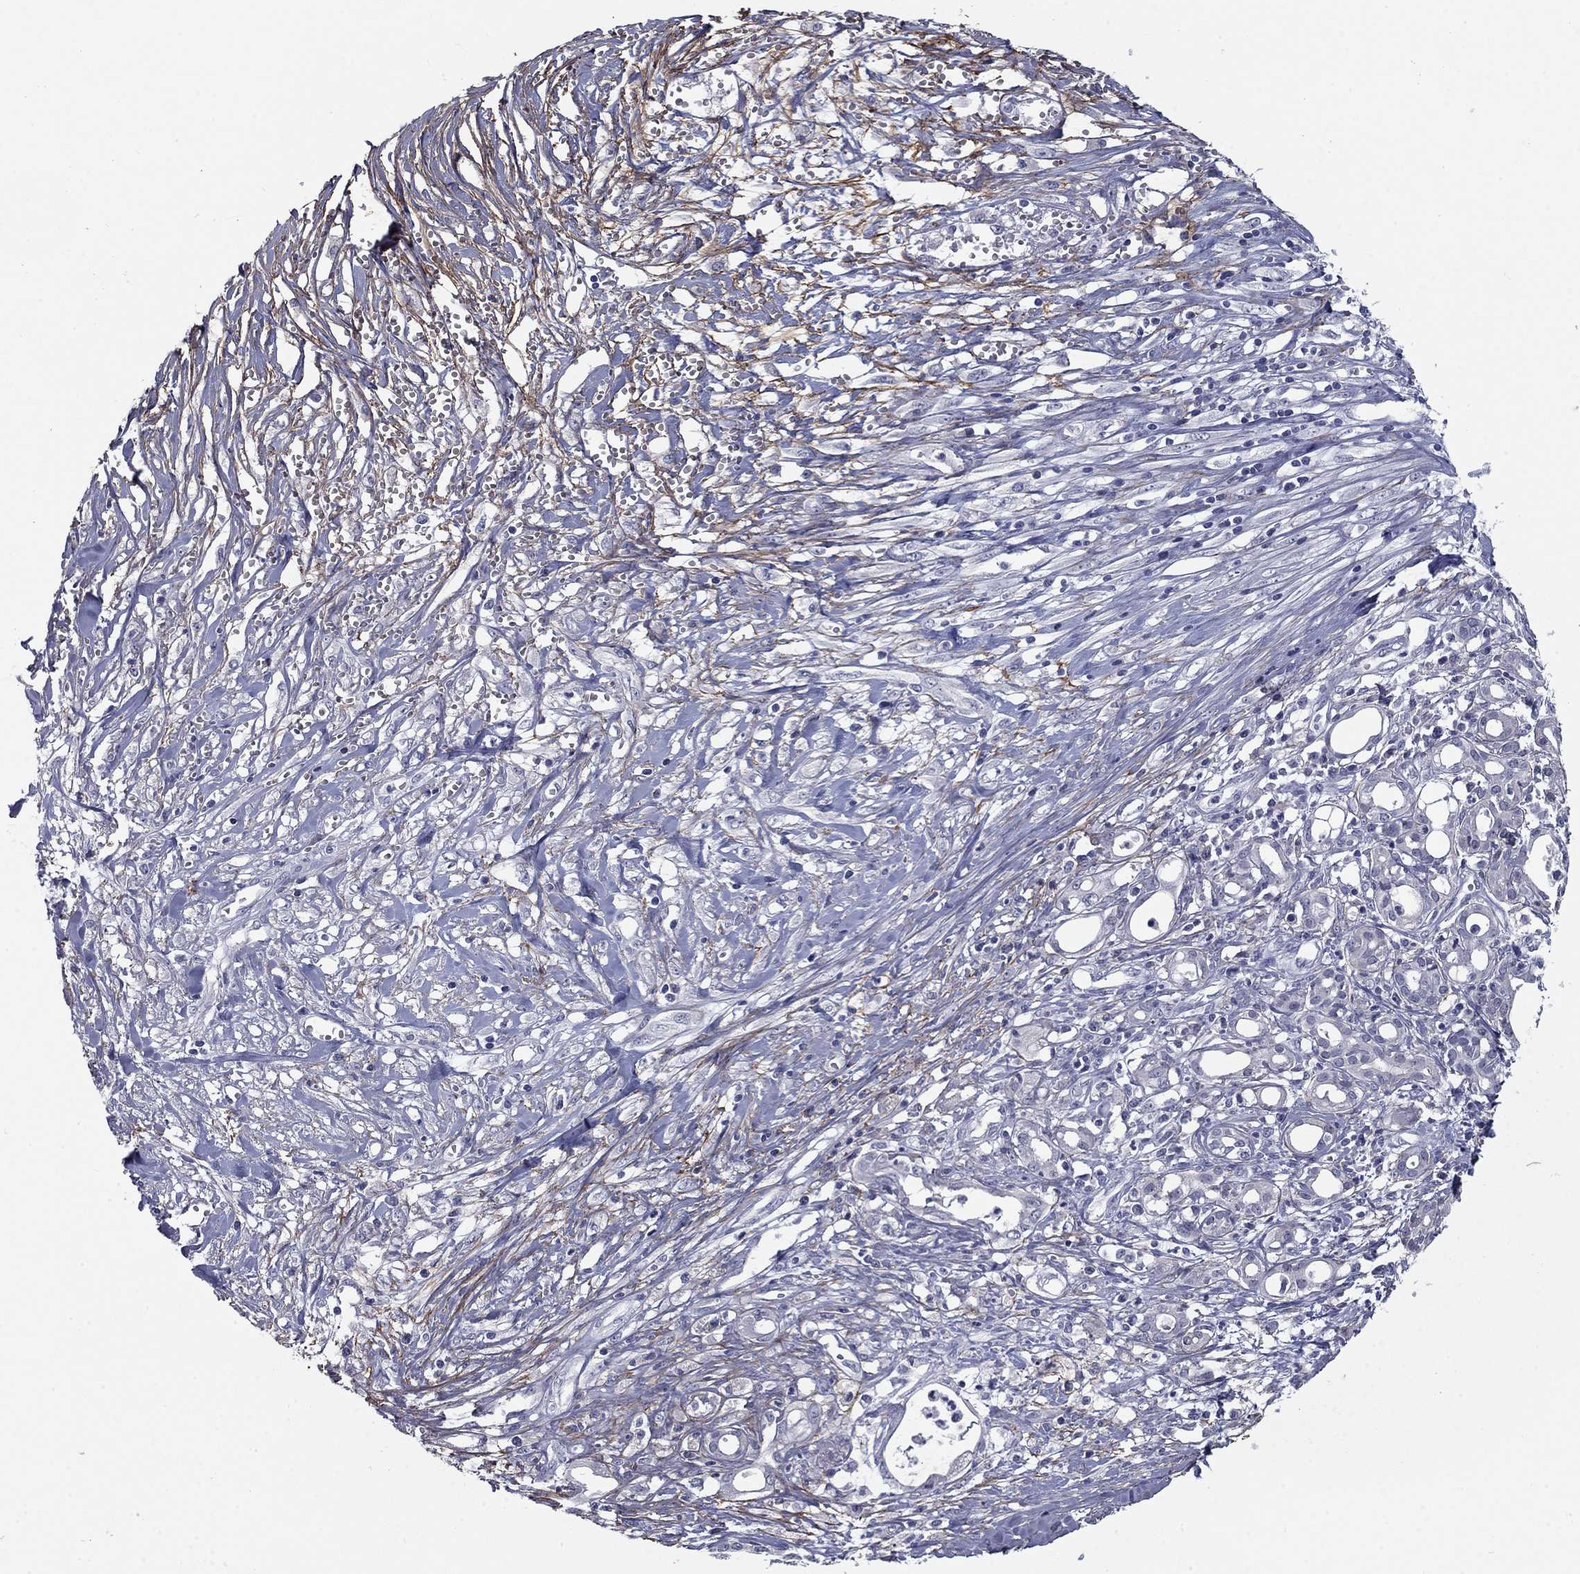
{"staining": {"intensity": "negative", "quantity": "none", "location": "none"}, "tissue": "pancreatic cancer", "cell_type": "Tumor cells", "image_type": "cancer", "snomed": [{"axis": "morphology", "description": "Adenocarcinoma, NOS"}, {"axis": "topography", "description": "Pancreas"}], "caption": "This is an immunohistochemistry histopathology image of human pancreatic adenocarcinoma. There is no staining in tumor cells.", "gene": "REXO5", "patient": {"sex": "male", "age": 71}}